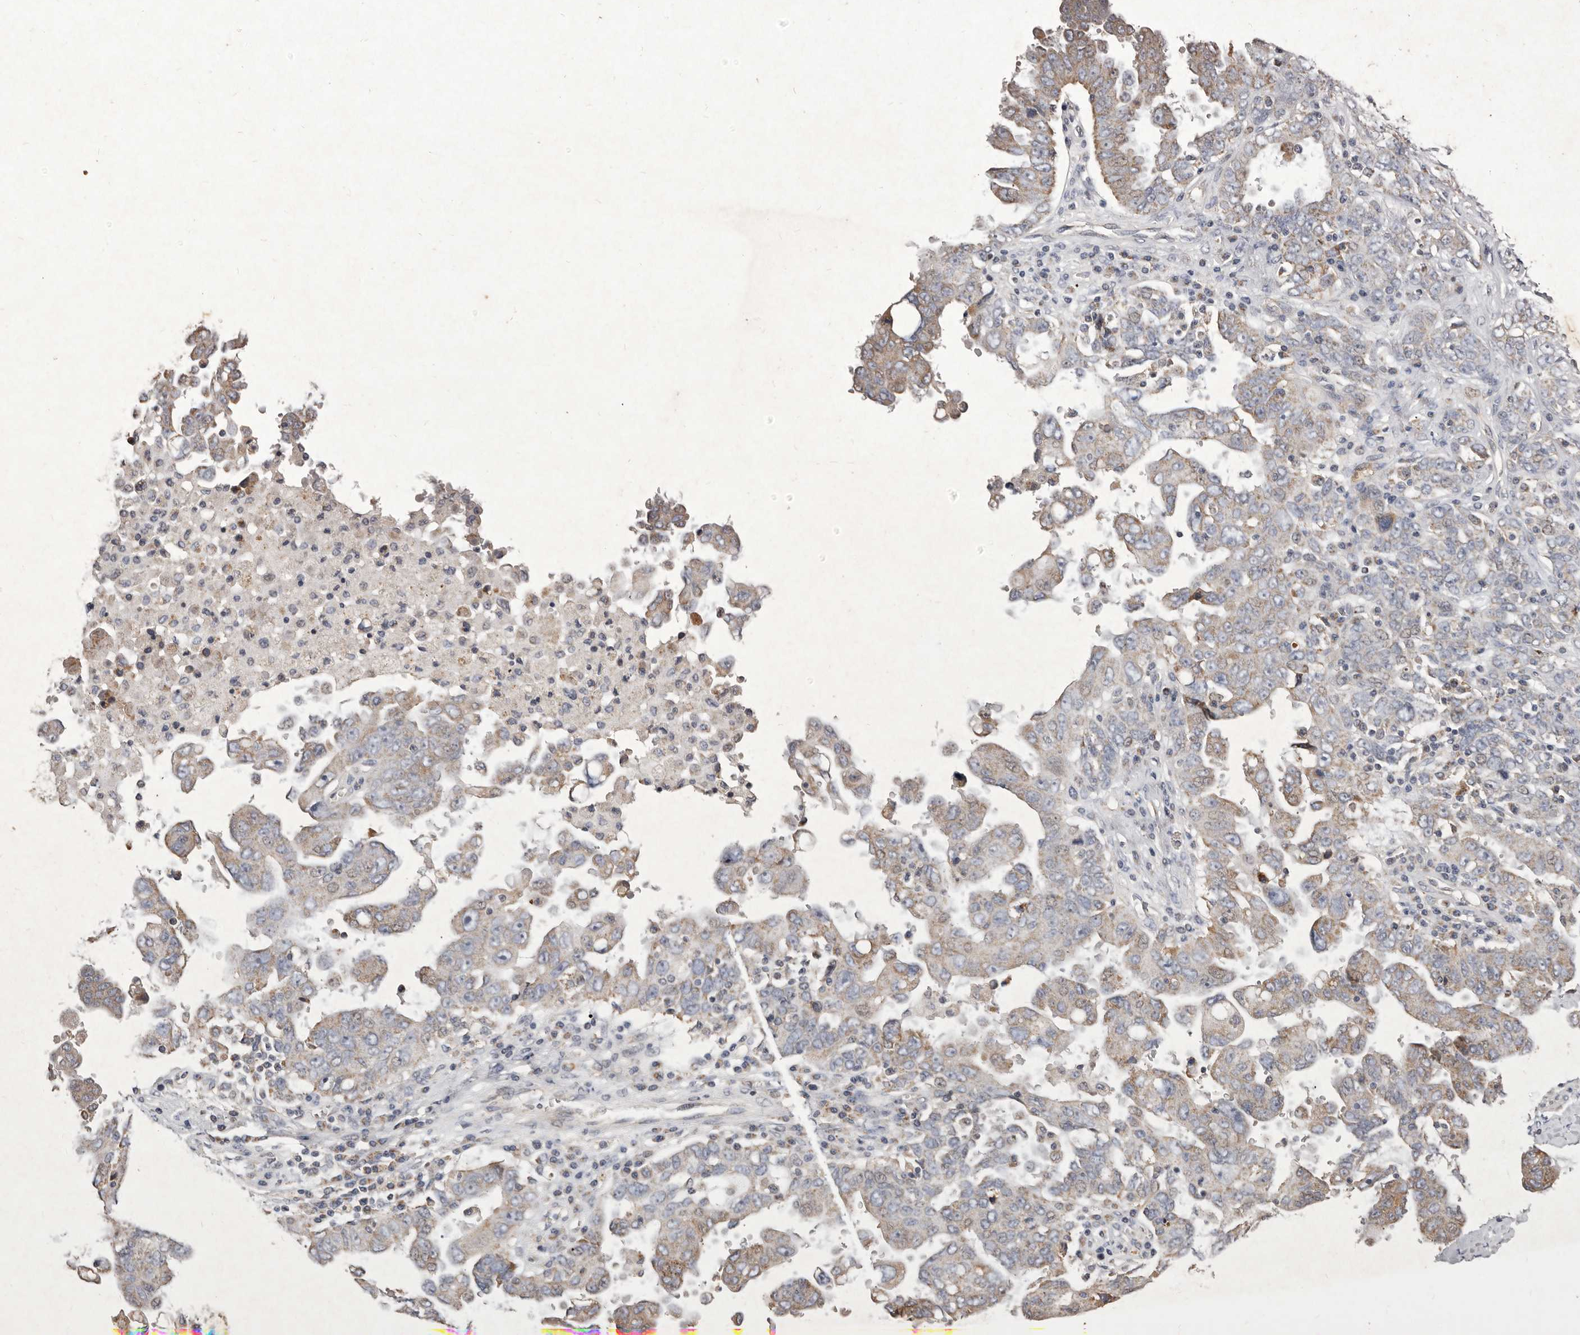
{"staining": {"intensity": "weak", "quantity": "25%-75%", "location": "cytoplasmic/membranous"}, "tissue": "ovarian cancer", "cell_type": "Tumor cells", "image_type": "cancer", "snomed": [{"axis": "morphology", "description": "Carcinoma, endometroid"}, {"axis": "topography", "description": "Ovary"}], "caption": "Tumor cells demonstrate low levels of weak cytoplasmic/membranous staining in approximately 25%-75% of cells in human ovarian endometroid carcinoma.", "gene": "CXCL14", "patient": {"sex": "female", "age": 62}}